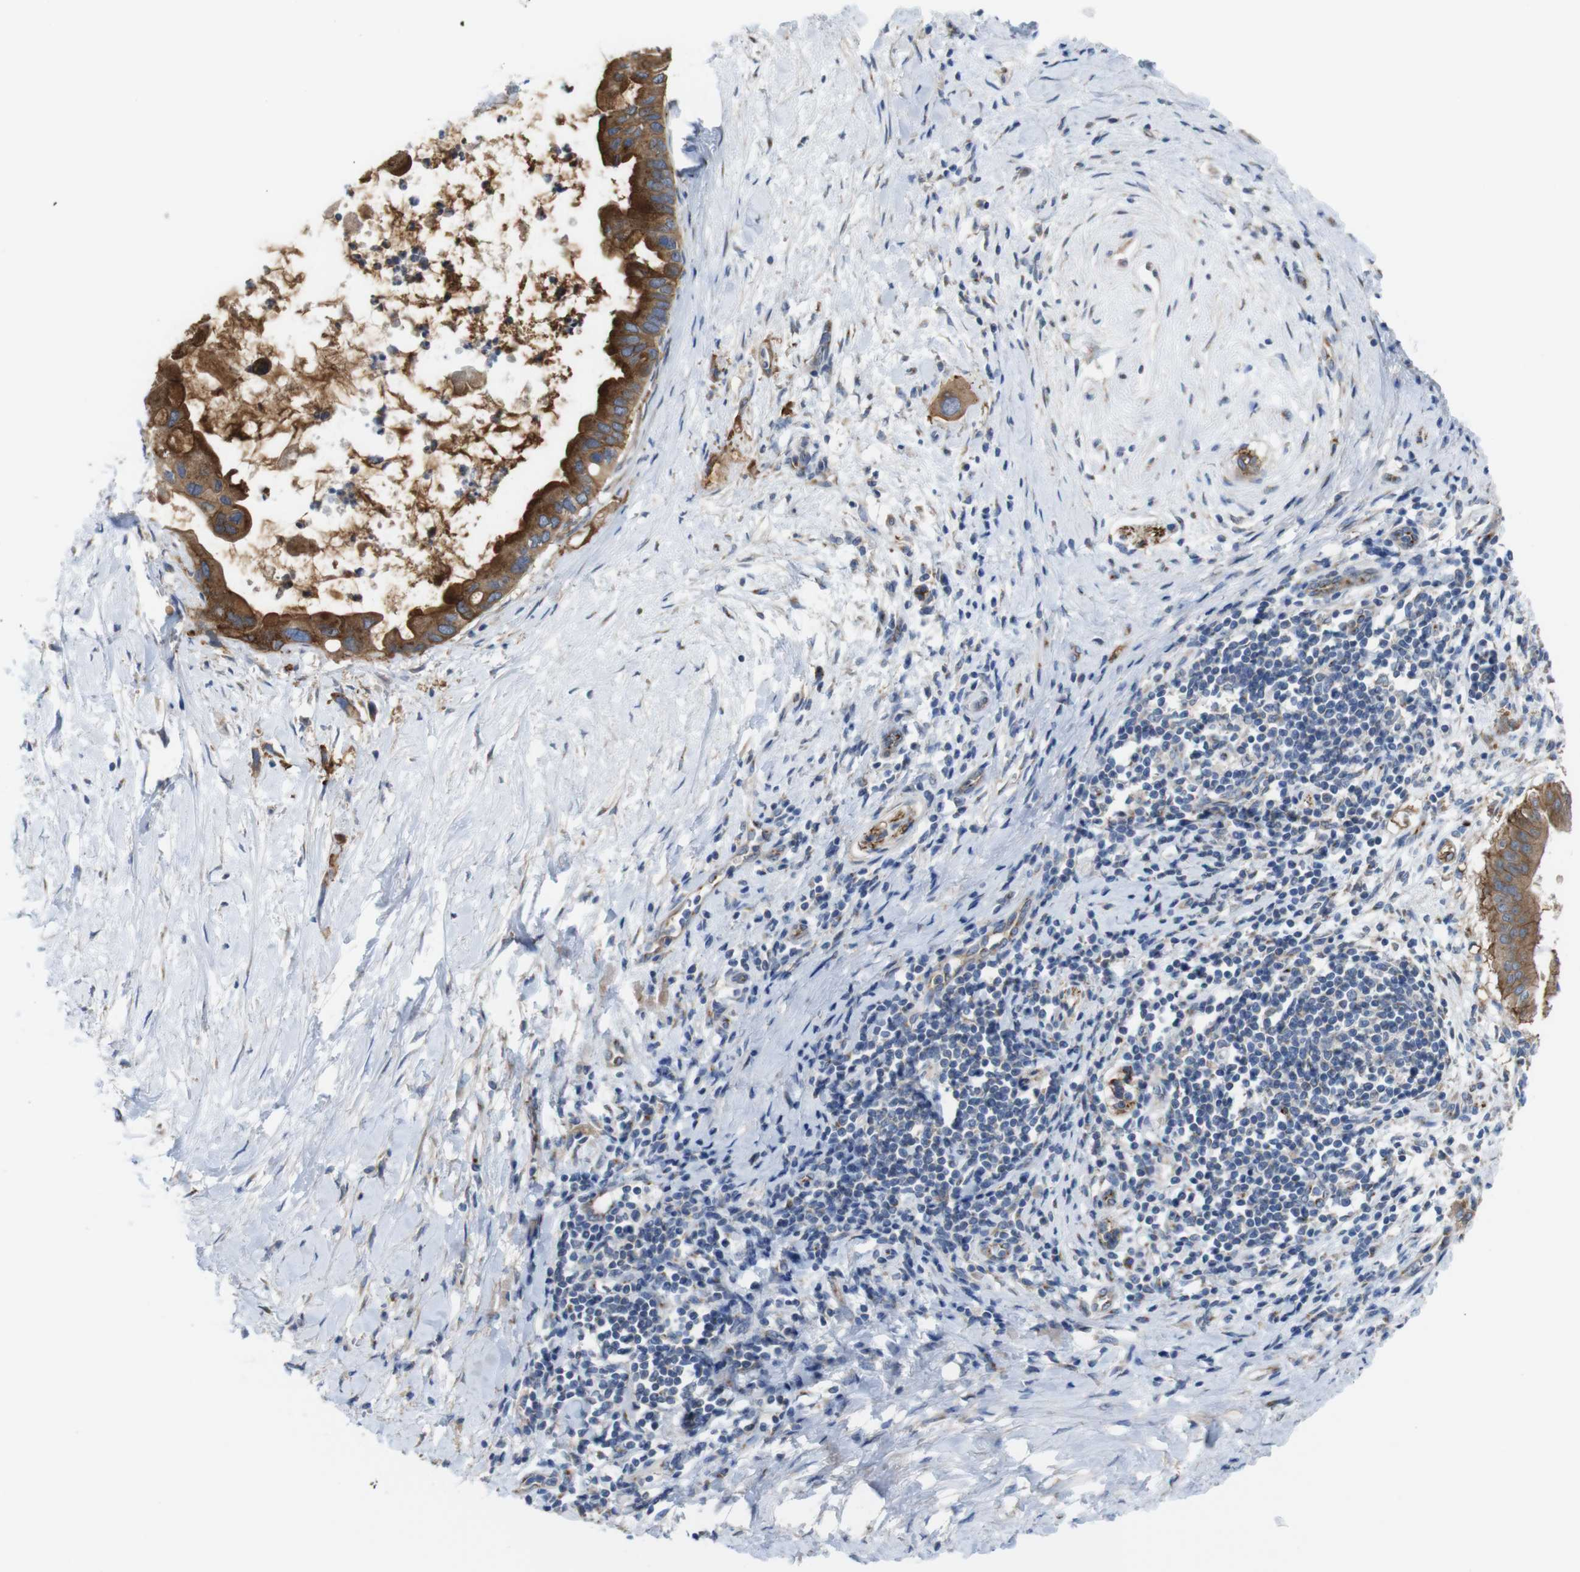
{"staining": {"intensity": "strong", "quantity": ">75%", "location": "cytoplasmic/membranous"}, "tissue": "pancreatic cancer", "cell_type": "Tumor cells", "image_type": "cancer", "snomed": [{"axis": "morphology", "description": "Adenocarcinoma, NOS"}, {"axis": "topography", "description": "Pancreas"}], "caption": "Immunohistochemical staining of human pancreatic cancer shows strong cytoplasmic/membranous protein staining in approximately >75% of tumor cells.", "gene": "EFCAB14", "patient": {"sex": "male", "age": 55}}